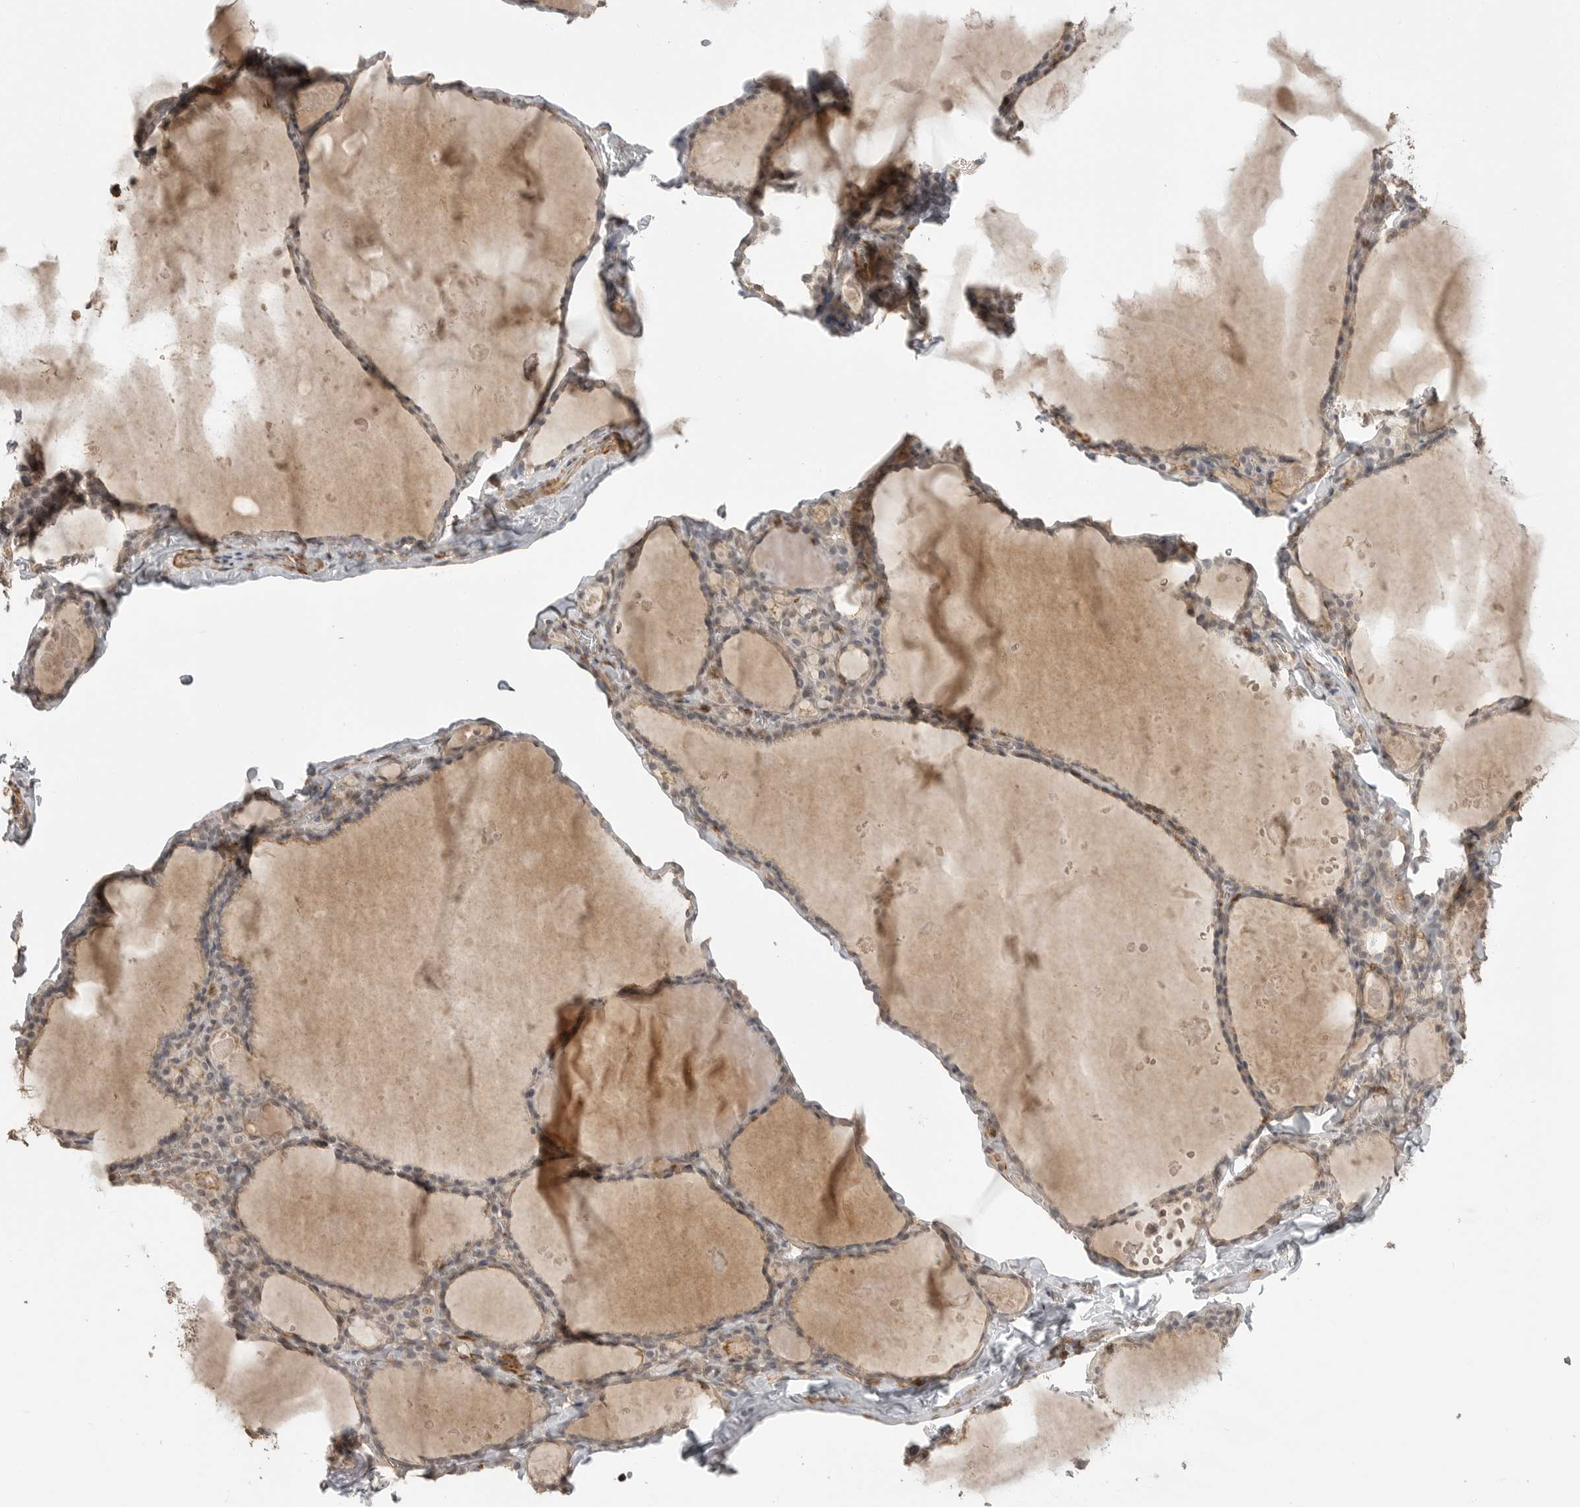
{"staining": {"intensity": "weak", "quantity": "25%-75%", "location": "cytoplasmic/membranous"}, "tissue": "thyroid gland", "cell_type": "Glandular cells", "image_type": "normal", "snomed": [{"axis": "morphology", "description": "Normal tissue, NOS"}, {"axis": "topography", "description": "Thyroid gland"}], "caption": "Thyroid gland stained for a protein displays weak cytoplasmic/membranous positivity in glandular cells. The staining was performed using DAB (3,3'-diaminobenzidine) to visualize the protein expression in brown, while the nuclei were stained in blue with hematoxylin (Magnification: 20x).", "gene": "GPC2", "patient": {"sex": "male", "age": 56}}